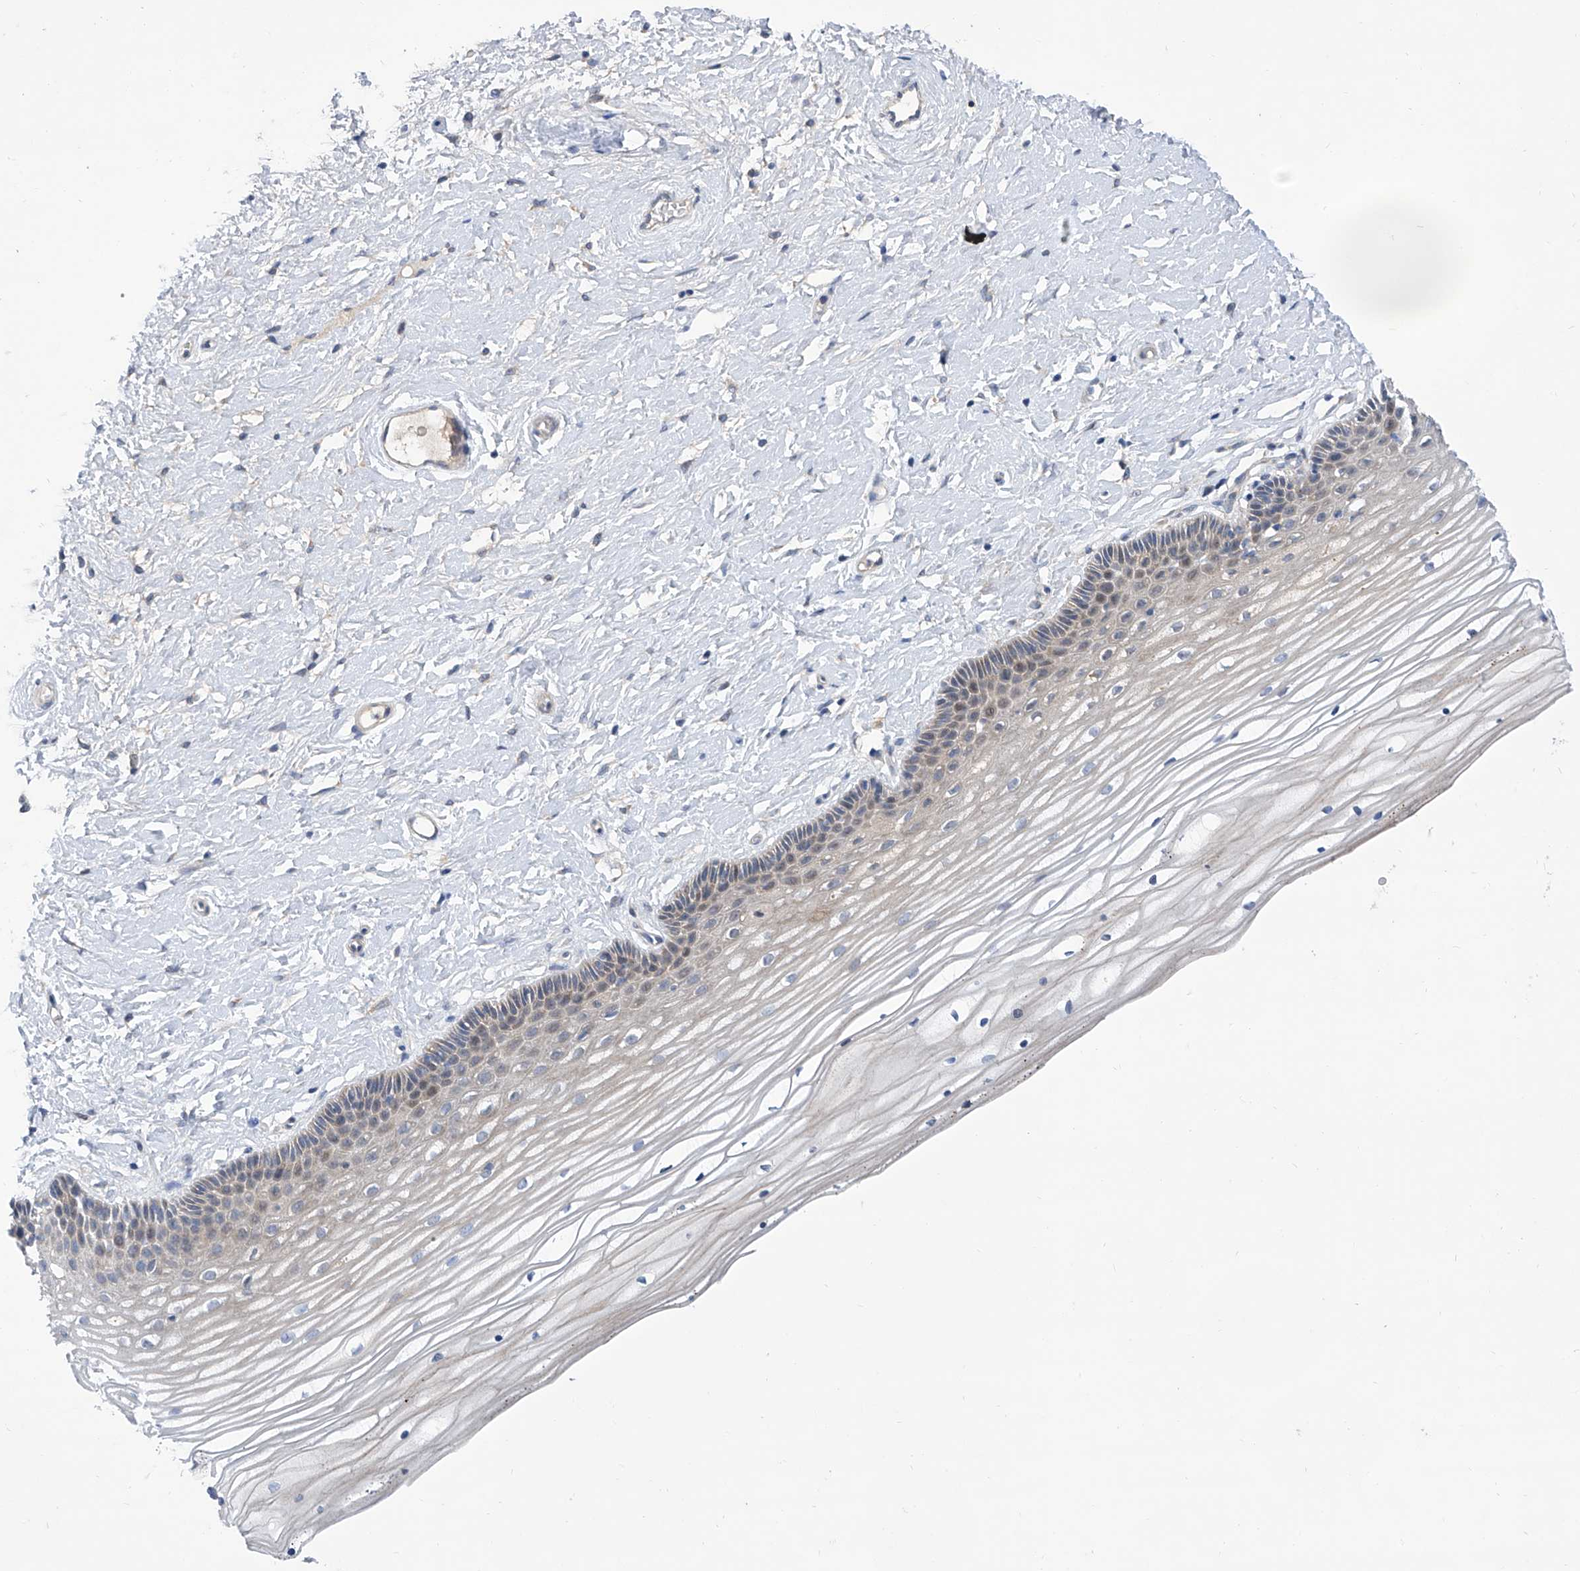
{"staining": {"intensity": "weak", "quantity": "<25%", "location": "nuclear"}, "tissue": "vagina", "cell_type": "Squamous epithelial cells", "image_type": "normal", "snomed": [{"axis": "morphology", "description": "Normal tissue, NOS"}, {"axis": "topography", "description": "Vagina"}, {"axis": "topography", "description": "Cervix"}], "caption": "This is an immunohistochemistry image of benign vagina. There is no positivity in squamous epithelial cells.", "gene": "SRBD1", "patient": {"sex": "female", "age": 40}}